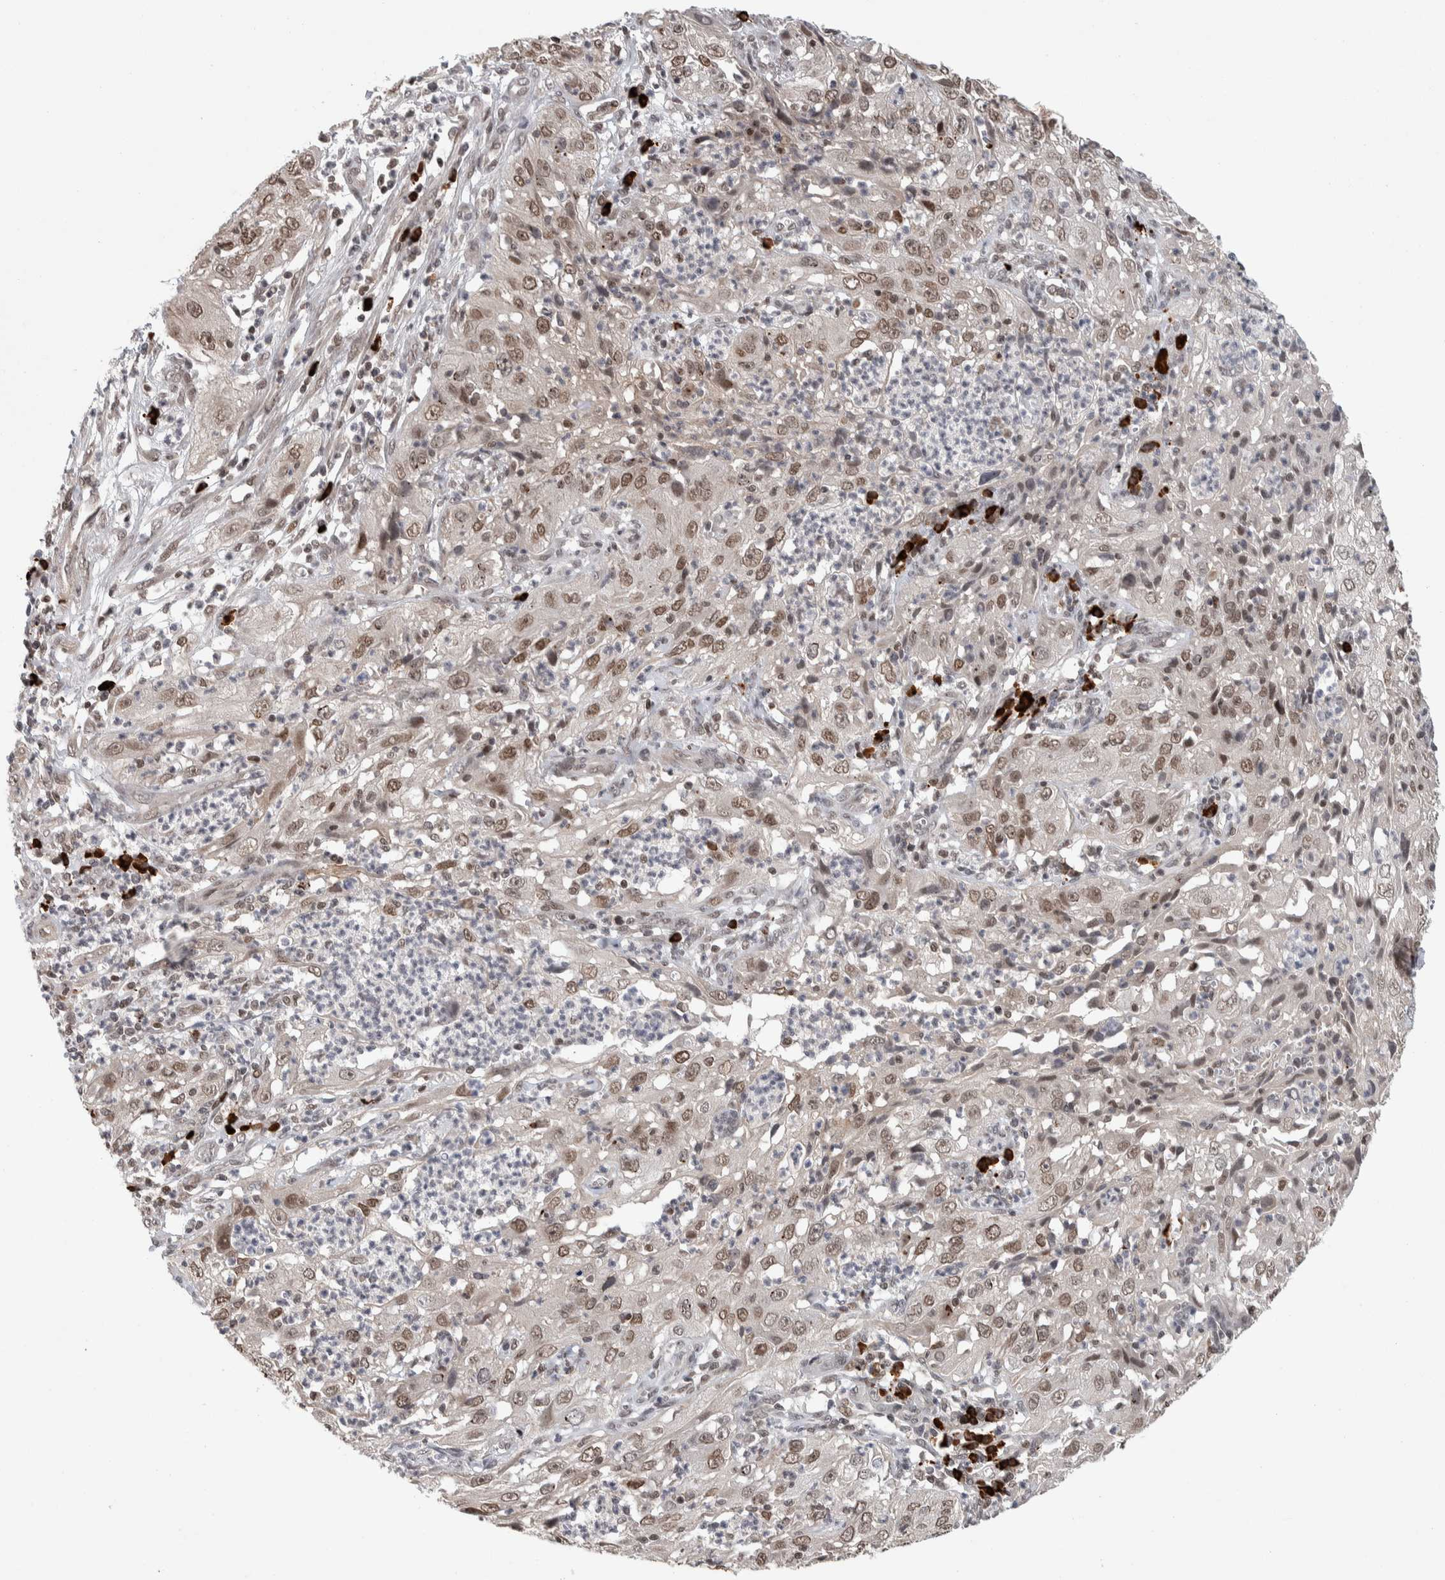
{"staining": {"intensity": "weak", "quantity": ">75%", "location": "nuclear"}, "tissue": "cervical cancer", "cell_type": "Tumor cells", "image_type": "cancer", "snomed": [{"axis": "morphology", "description": "Squamous cell carcinoma, NOS"}, {"axis": "topography", "description": "Cervix"}], "caption": "A micrograph showing weak nuclear positivity in approximately >75% of tumor cells in cervical squamous cell carcinoma, as visualized by brown immunohistochemical staining.", "gene": "ZNF592", "patient": {"sex": "female", "age": 32}}